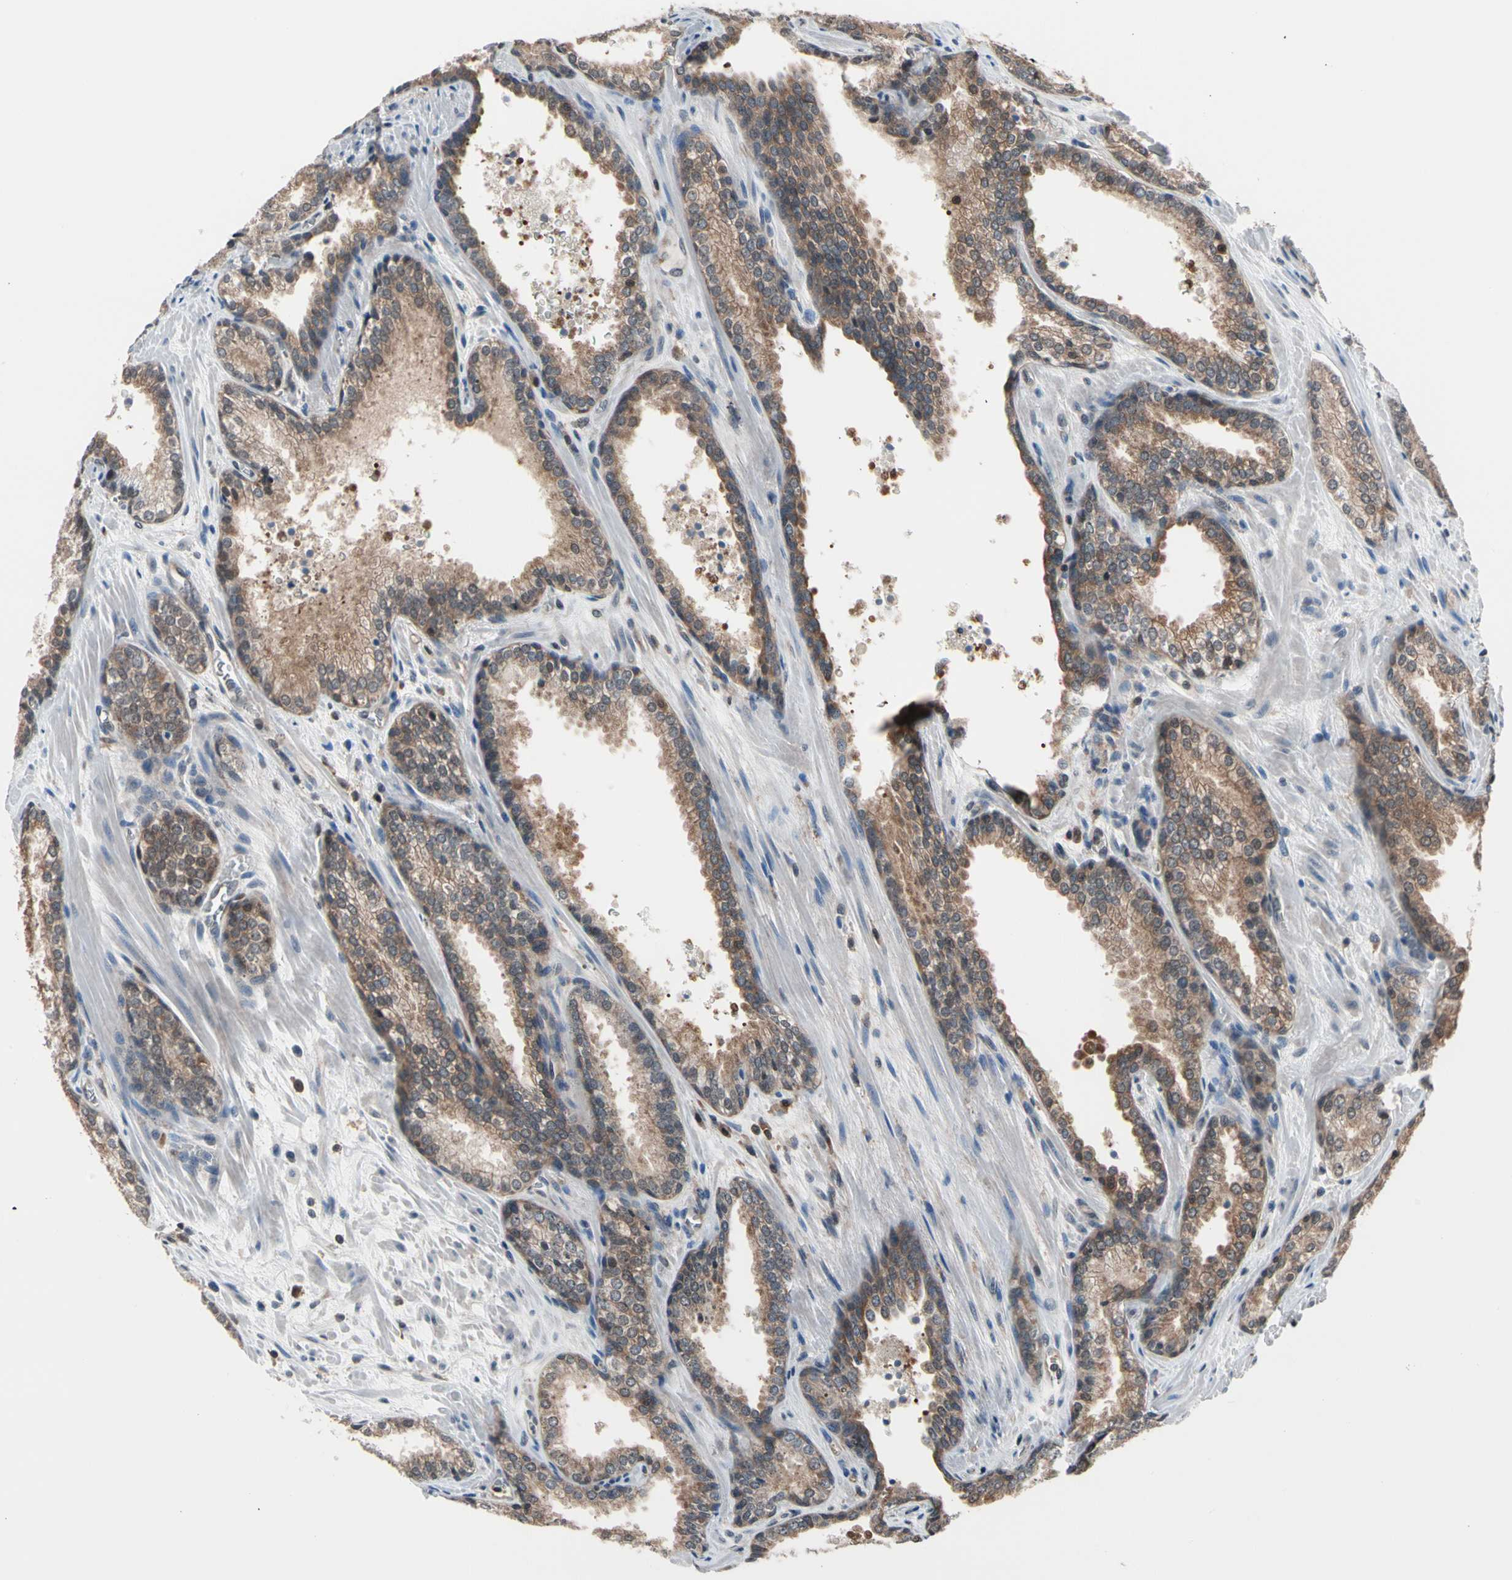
{"staining": {"intensity": "moderate", "quantity": ">75%", "location": "cytoplasmic/membranous"}, "tissue": "prostate cancer", "cell_type": "Tumor cells", "image_type": "cancer", "snomed": [{"axis": "morphology", "description": "Adenocarcinoma, Low grade"}, {"axis": "topography", "description": "Prostate"}], "caption": "Low-grade adenocarcinoma (prostate) tissue shows moderate cytoplasmic/membranous staining in approximately >75% of tumor cells, visualized by immunohistochemistry. Using DAB (3,3'-diaminobenzidine) (brown) and hematoxylin (blue) stains, captured at high magnification using brightfield microscopy.", "gene": "PSMA2", "patient": {"sex": "male", "age": 60}}